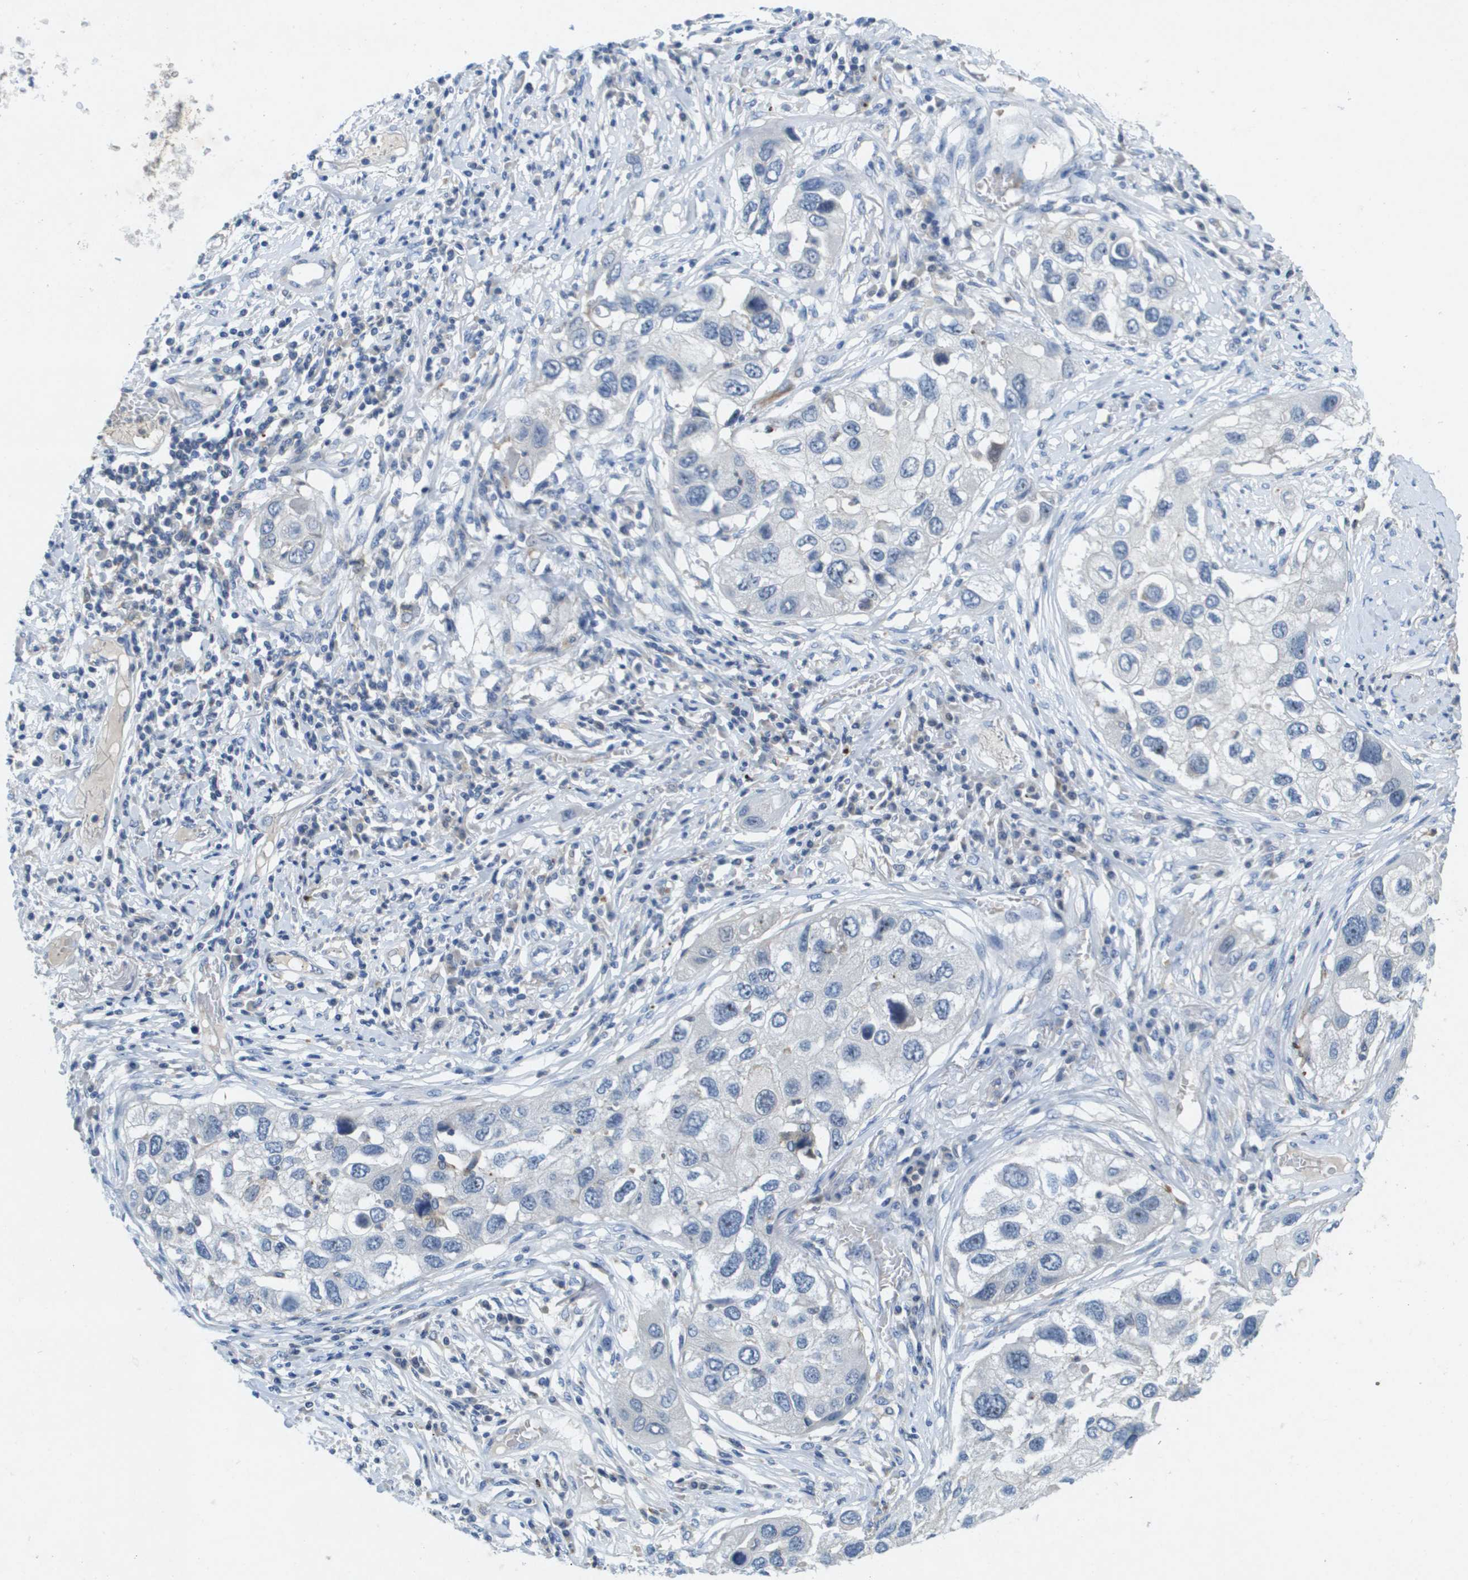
{"staining": {"intensity": "negative", "quantity": "none", "location": "none"}, "tissue": "lung cancer", "cell_type": "Tumor cells", "image_type": "cancer", "snomed": [{"axis": "morphology", "description": "Squamous cell carcinoma, NOS"}, {"axis": "topography", "description": "Lung"}], "caption": "Tumor cells are negative for protein expression in human lung cancer.", "gene": "LIPG", "patient": {"sex": "male", "age": 71}}